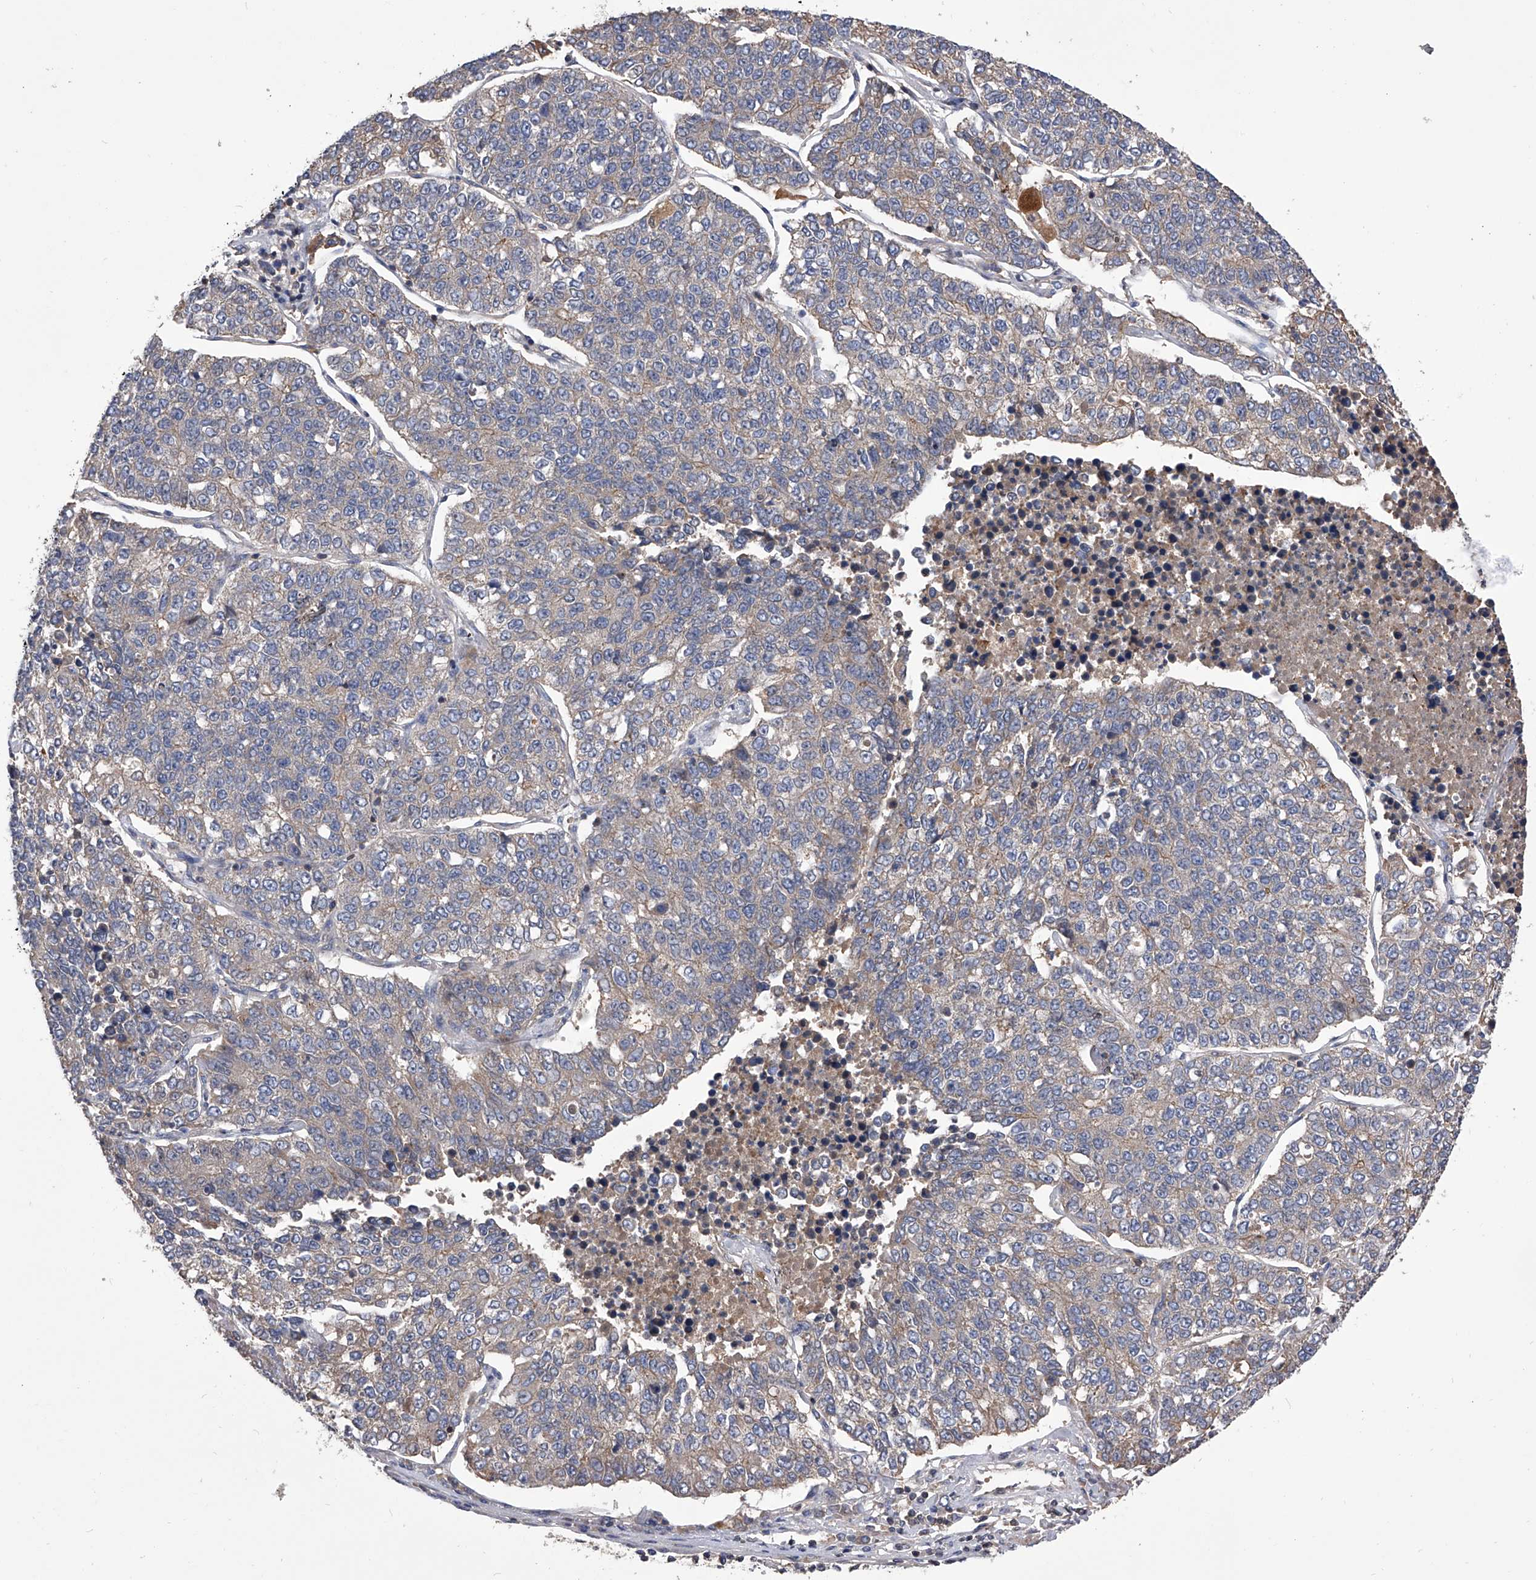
{"staining": {"intensity": "weak", "quantity": ">75%", "location": "cytoplasmic/membranous"}, "tissue": "lung cancer", "cell_type": "Tumor cells", "image_type": "cancer", "snomed": [{"axis": "morphology", "description": "Adenocarcinoma, NOS"}, {"axis": "topography", "description": "Lung"}], "caption": "This is an image of immunohistochemistry (IHC) staining of adenocarcinoma (lung), which shows weak expression in the cytoplasmic/membranous of tumor cells.", "gene": "CUL7", "patient": {"sex": "male", "age": 49}}